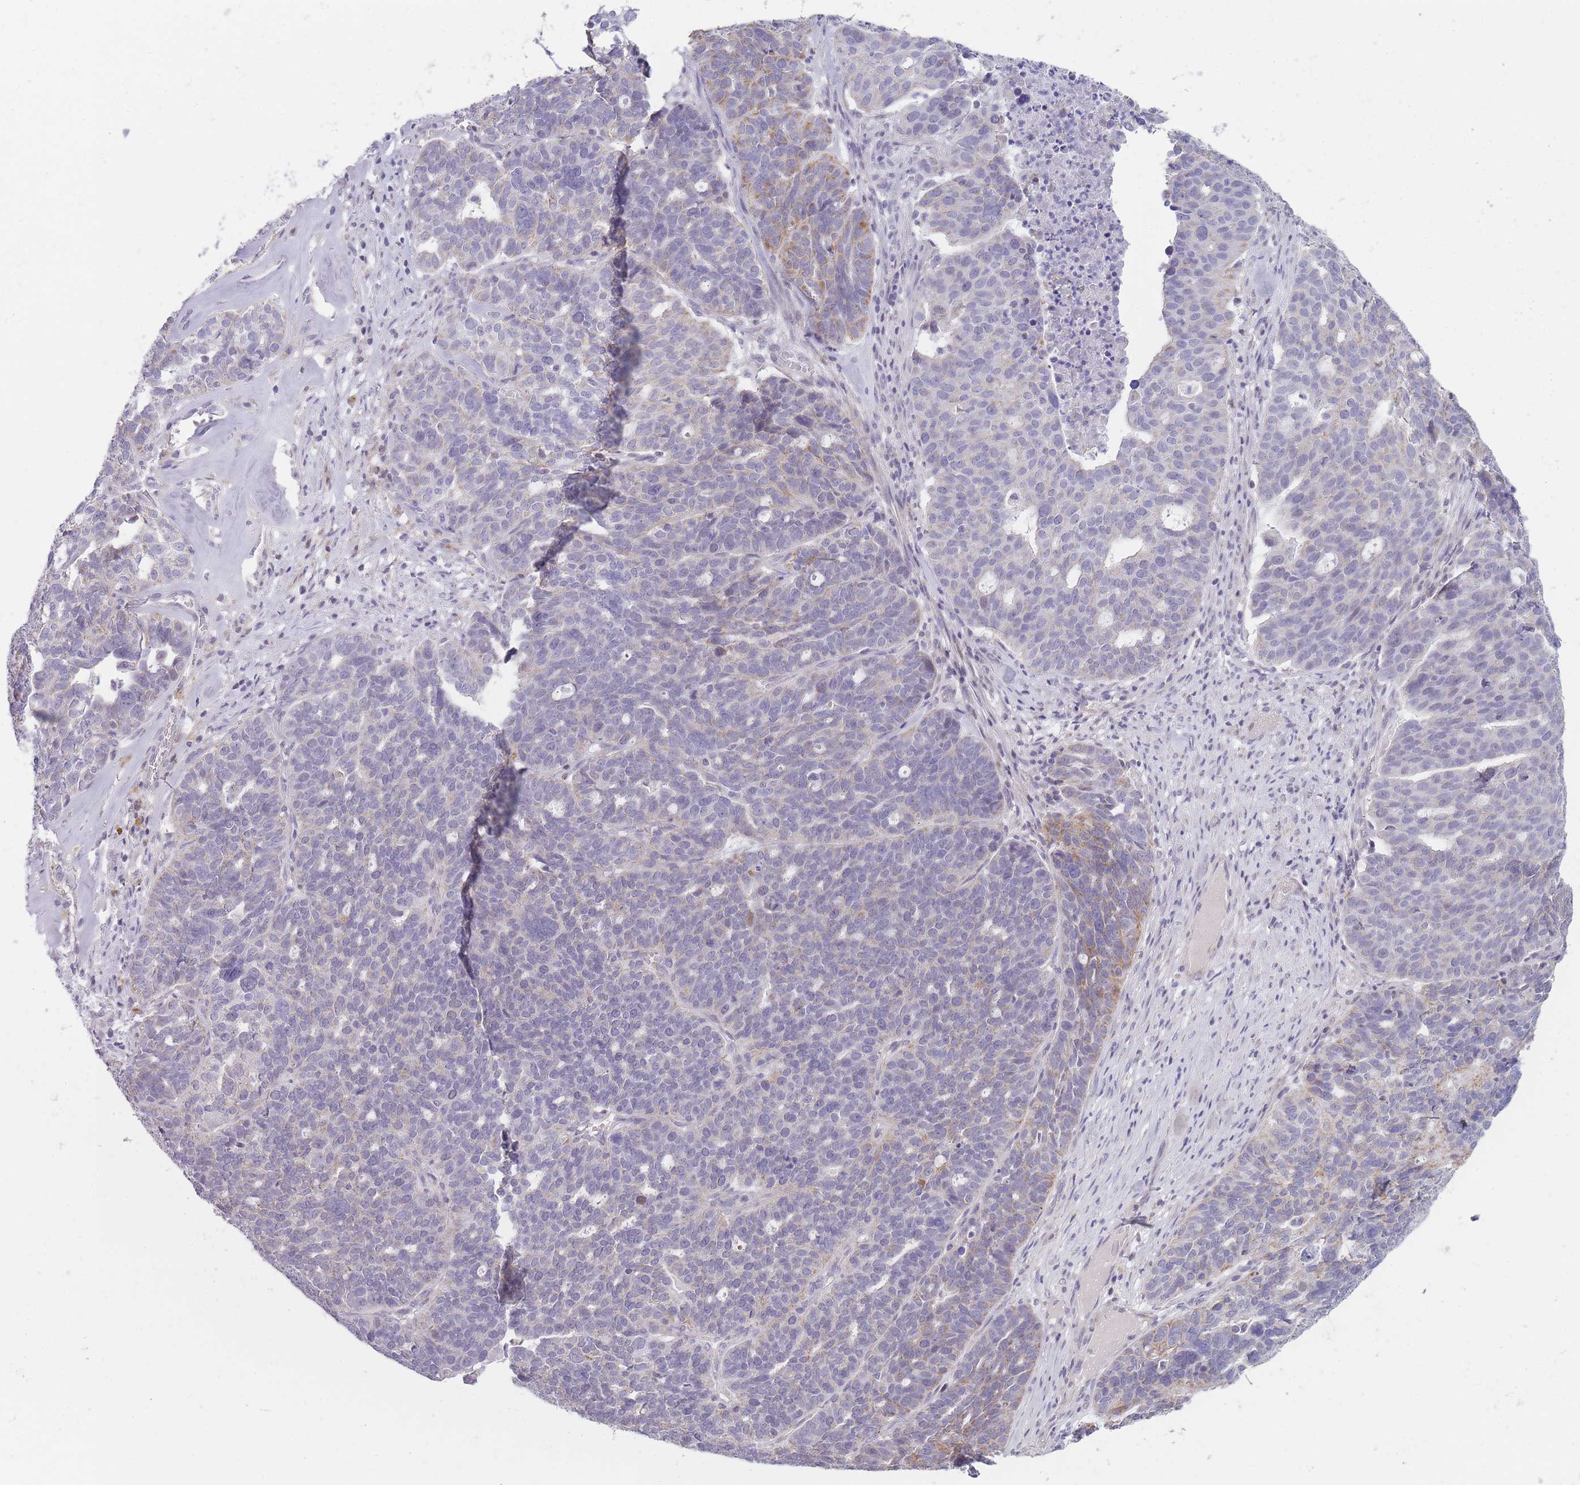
{"staining": {"intensity": "moderate", "quantity": "<25%", "location": "cytoplasmic/membranous"}, "tissue": "ovarian cancer", "cell_type": "Tumor cells", "image_type": "cancer", "snomed": [{"axis": "morphology", "description": "Cystadenocarcinoma, serous, NOS"}, {"axis": "topography", "description": "Ovary"}], "caption": "Protein expression analysis of serous cystadenocarcinoma (ovarian) shows moderate cytoplasmic/membranous staining in about <25% of tumor cells. (DAB (3,3'-diaminobenzidine) = brown stain, brightfield microscopy at high magnification).", "gene": "ZBTB24", "patient": {"sex": "female", "age": 59}}